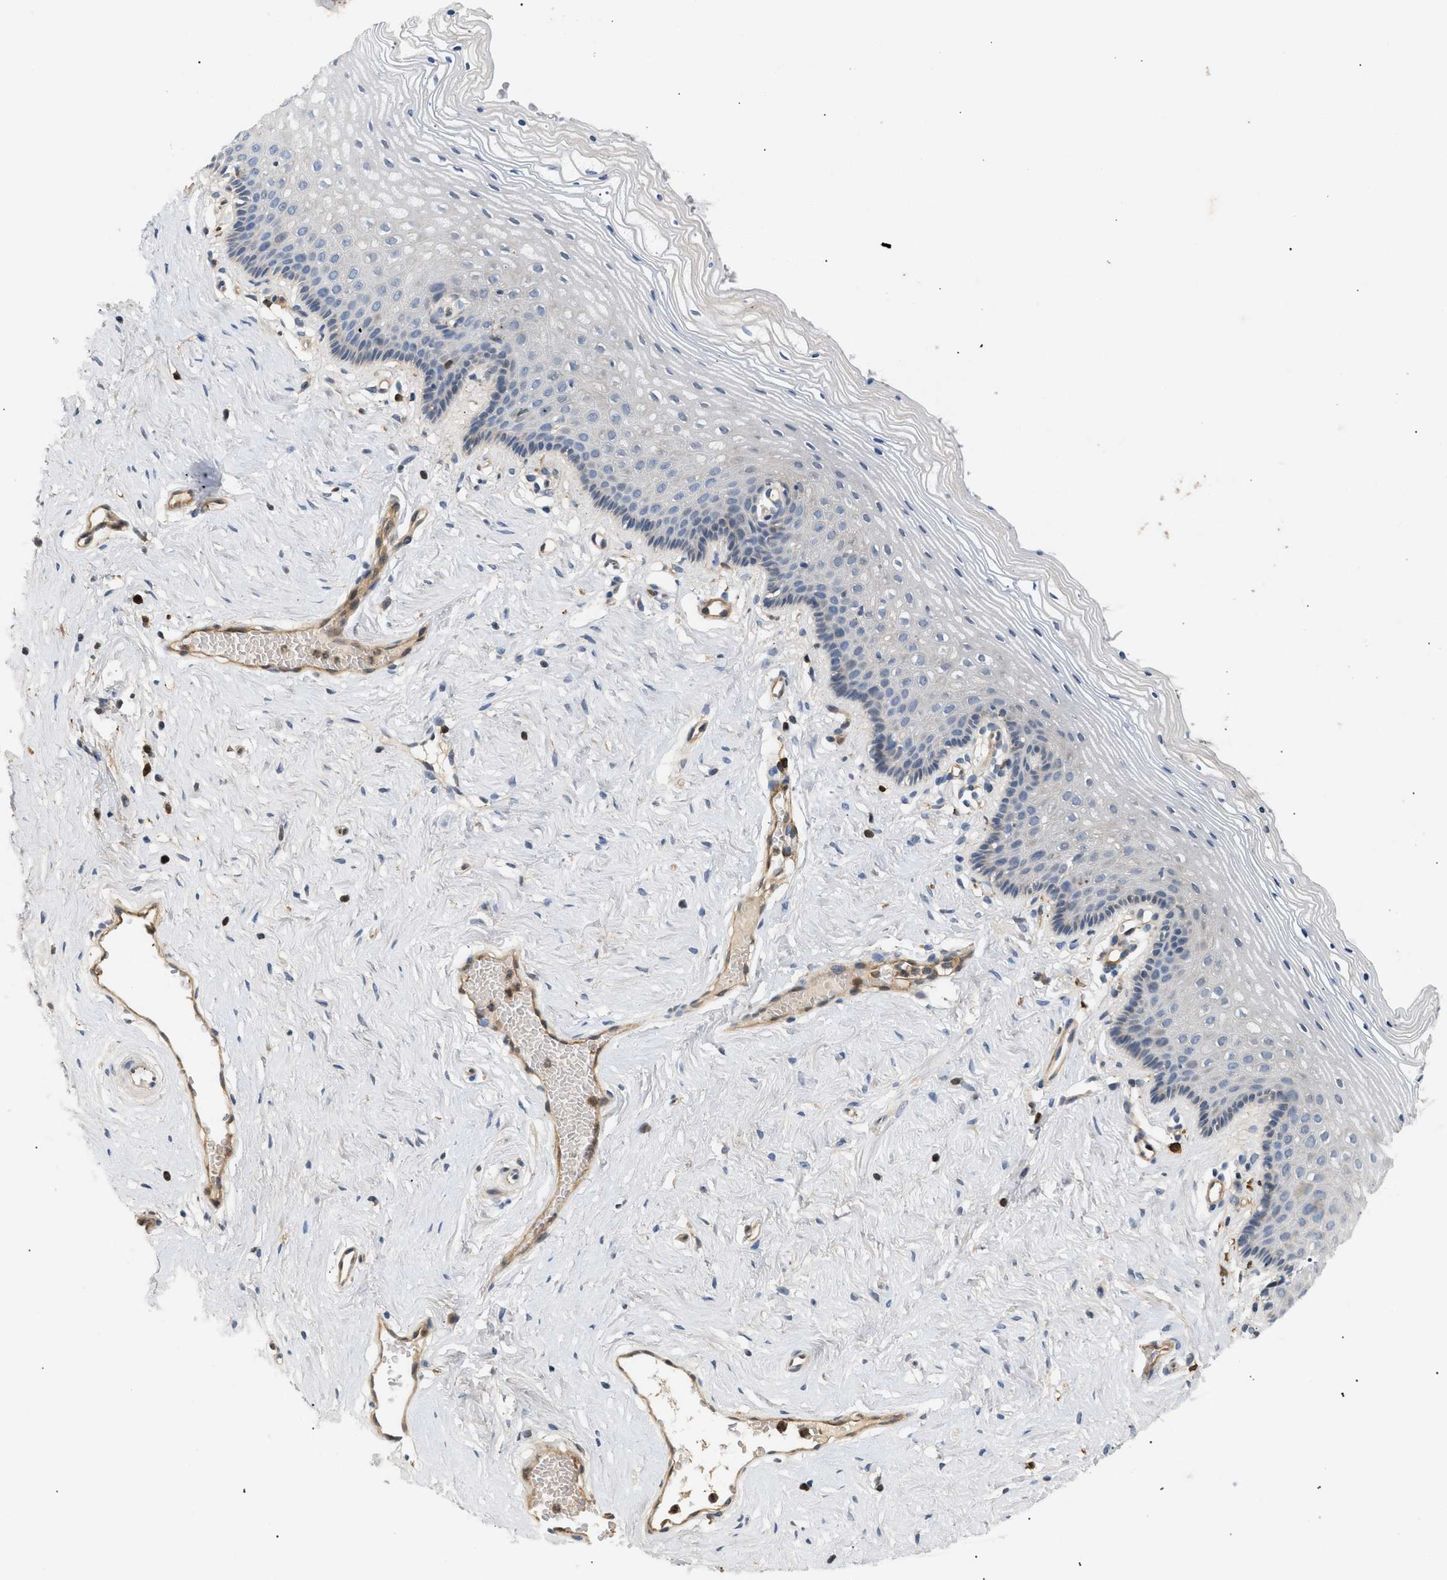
{"staining": {"intensity": "negative", "quantity": "none", "location": "none"}, "tissue": "vagina", "cell_type": "Squamous epithelial cells", "image_type": "normal", "snomed": [{"axis": "morphology", "description": "Normal tissue, NOS"}, {"axis": "topography", "description": "Vagina"}], "caption": "This is a image of immunohistochemistry (IHC) staining of normal vagina, which shows no positivity in squamous epithelial cells.", "gene": "FARS2", "patient": {"sex": "female", "age": 32}}